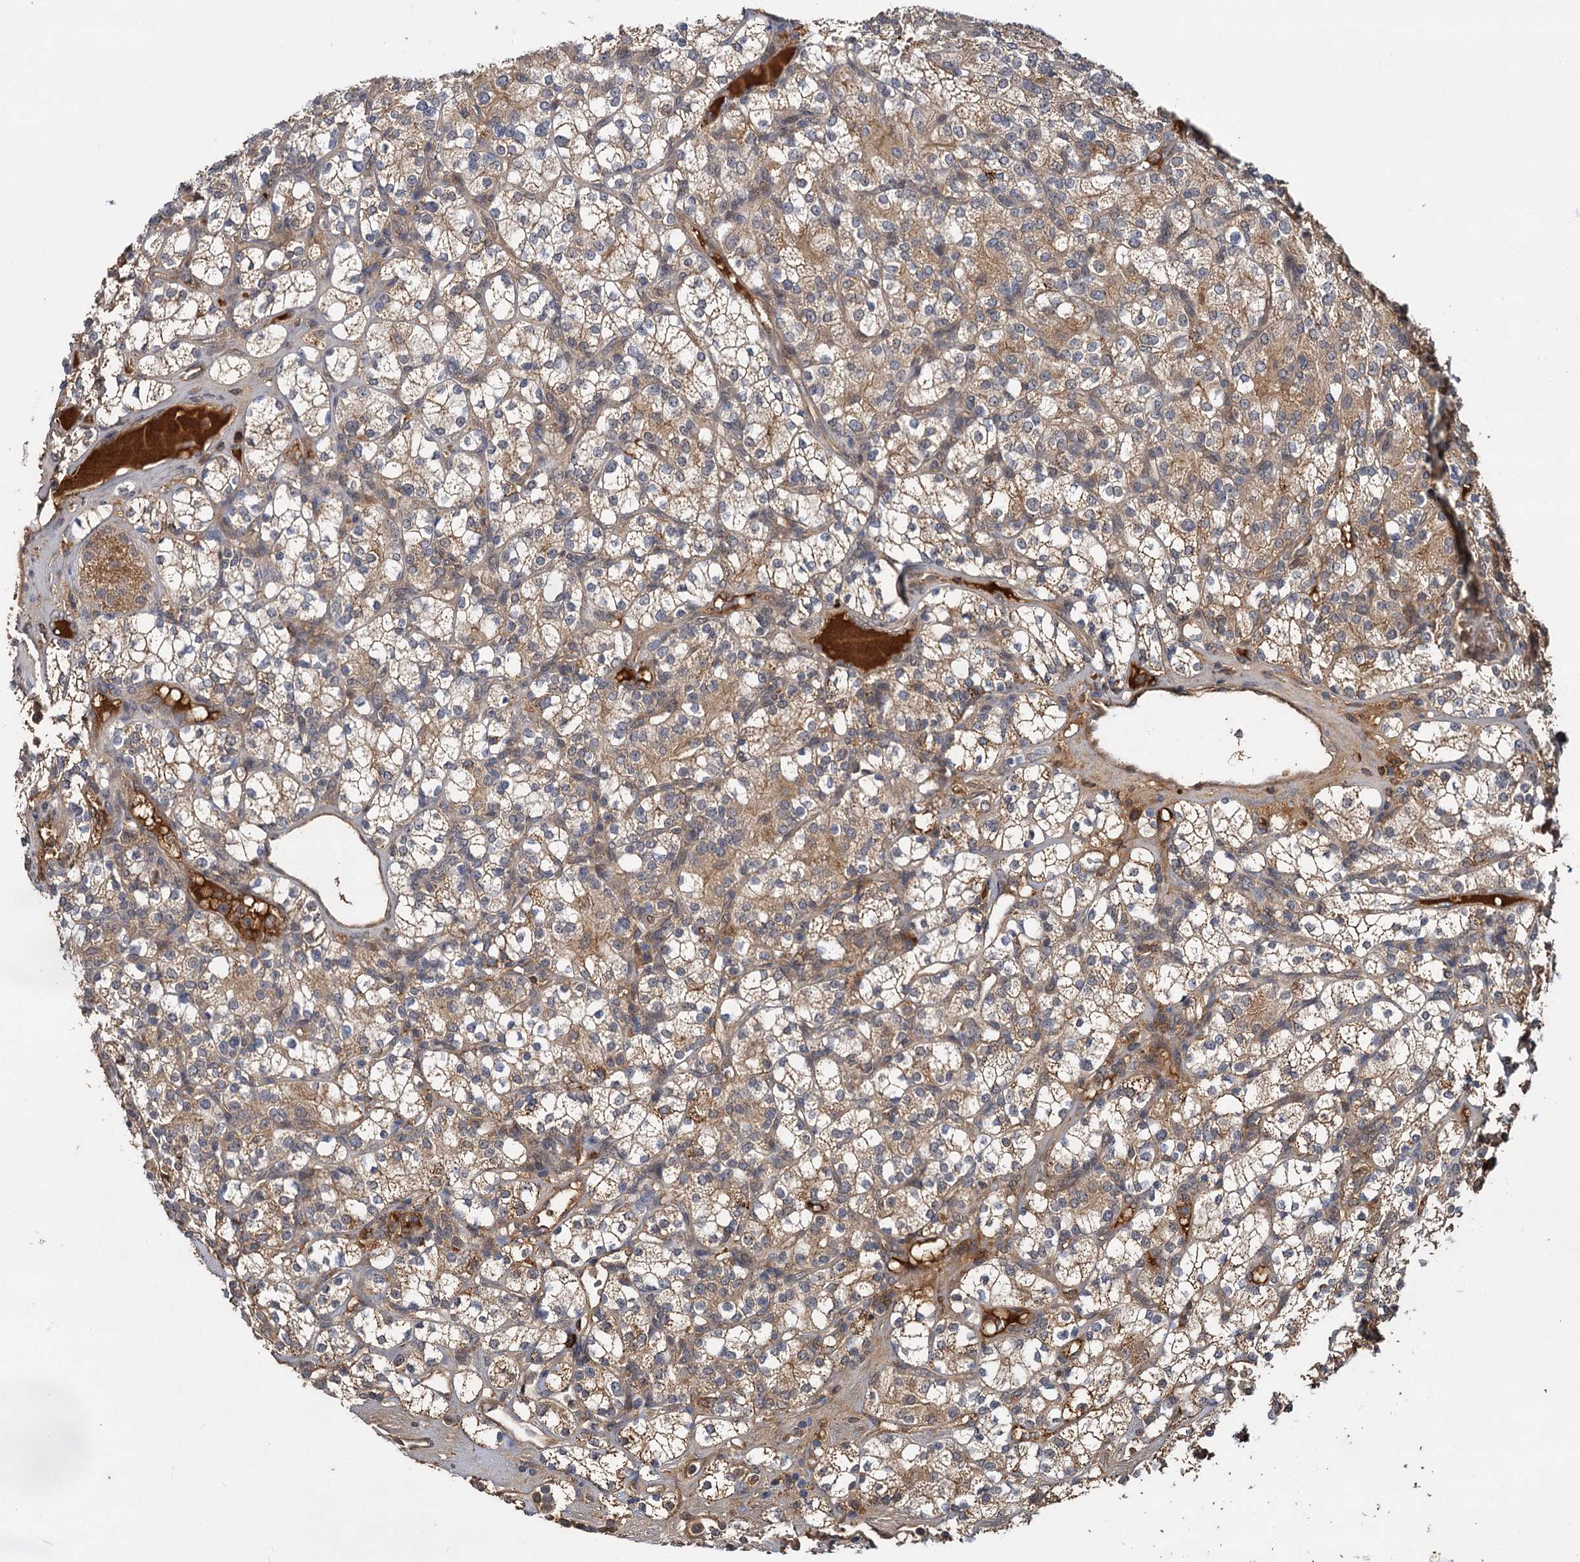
{"staining": {"intensity": "moderate", "quantity": ">75%", "location": "cytoplasmic/membranous"}, "tissue": "renal cancer", "cell_type": "Tumor cells", "image_type": "cancer", "snomed": [{"axis": "morphology", "description": "Adenocarcinoma, NOS"}, {"axis": "topography", "description": "Kidney"}], "caption": "Immunohistochemistry staining of adenocarcinoma (renal), which displays medium levels of moderate cytoplasmic/membranous positivity in about >75% of tumor cells indicating moderate cytoplasmic/membranous protein expression. The staining was performed using DAB (brown) for protein detection and nuclei were counterstained in hematoxylin (blue).", "gene": "MBD6", "patient": {"sex": "male", "age": 77}}